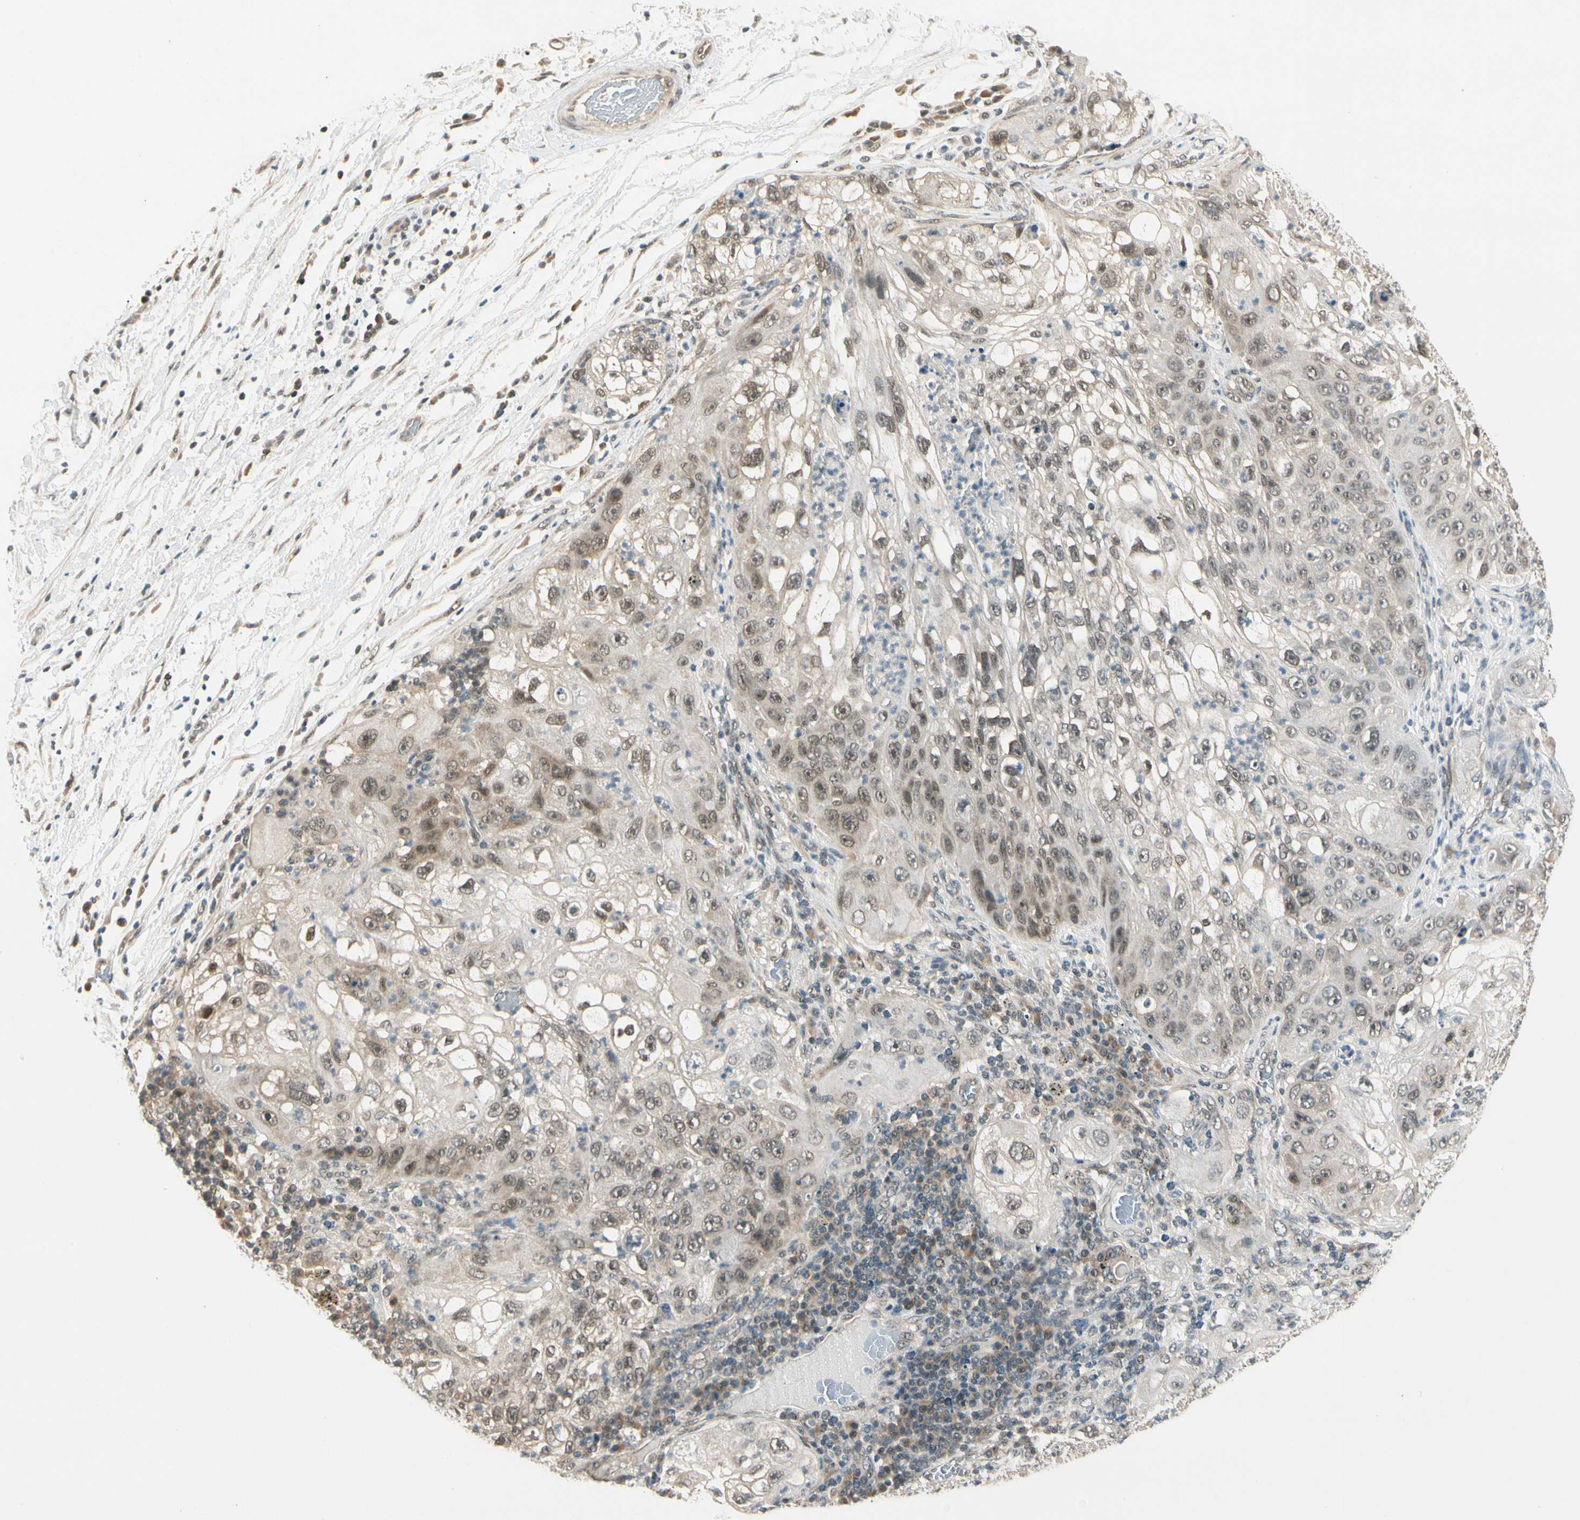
{"staining": {"intensity": "weak", "quantity": ">75%", "location": "cytoplasmic/membranous,nuclear"}, "tissue": "lung cancer", "cell_type": "Tumor cells", "image_type": "cancer", "snomed": [{"axis": "morphology", "description": "Inflammation, NOS"}, {"axis": "morphology", "description": "Squamous cell carcinoma, NOS"}, {"axis": "topography", "description": "Lymph node"}, {"axis": "topography", "description": "Soft tissue"}, {"axis": "topography", "description": "Lung"}], "caption": "Protein expression analysis of lung squamous cell carcinoma shows weak cytoplasmic/membranous and nuclear positivity in approximately >75% of tumor cells.", "gene": "ZSCAN12", "patient": {"sex": "male", "age": 66}}